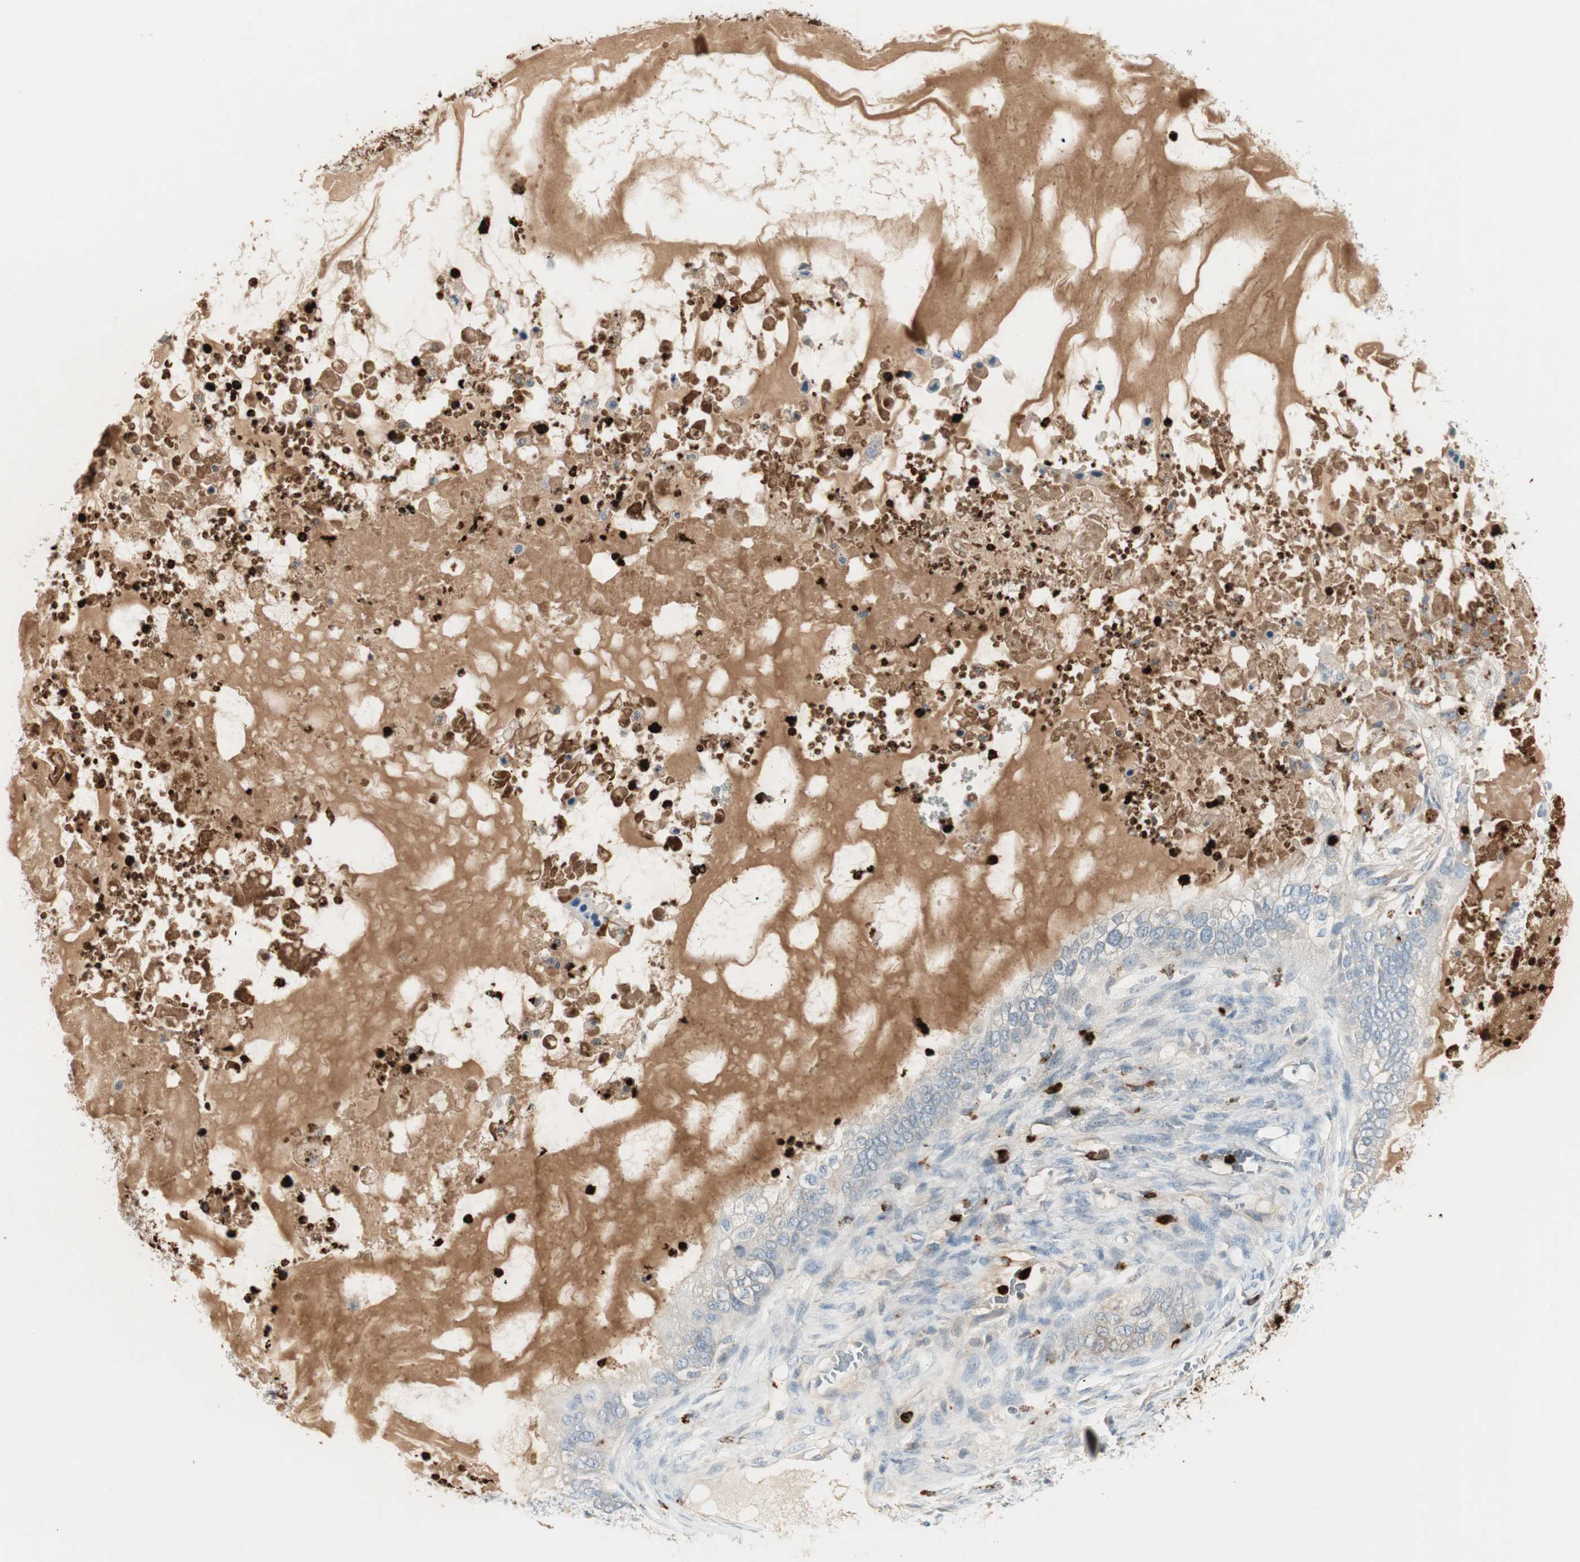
{"staining": {"intensity": "negative", "quantity": "none", "location": "none"}, "tissue": "ovarian cancer", "cell_type": "Tumor cells", "image_type": "cancer", "snomed": [{"axis": "morphology", "description": "Cystadenocarcinoma, mucinous, NOS"}, {"axis": "topography", "description": "Ovary"}], "caption": "DAB (3,3'-diaminobenzidine) immunohistochemical staining of human ovarian cancer (mucinous cystadenocarcinoma) reveals no significant staining in tumor cells.", "gene": "PRTN3", "patient": {"sex": "female", "age": 80}}